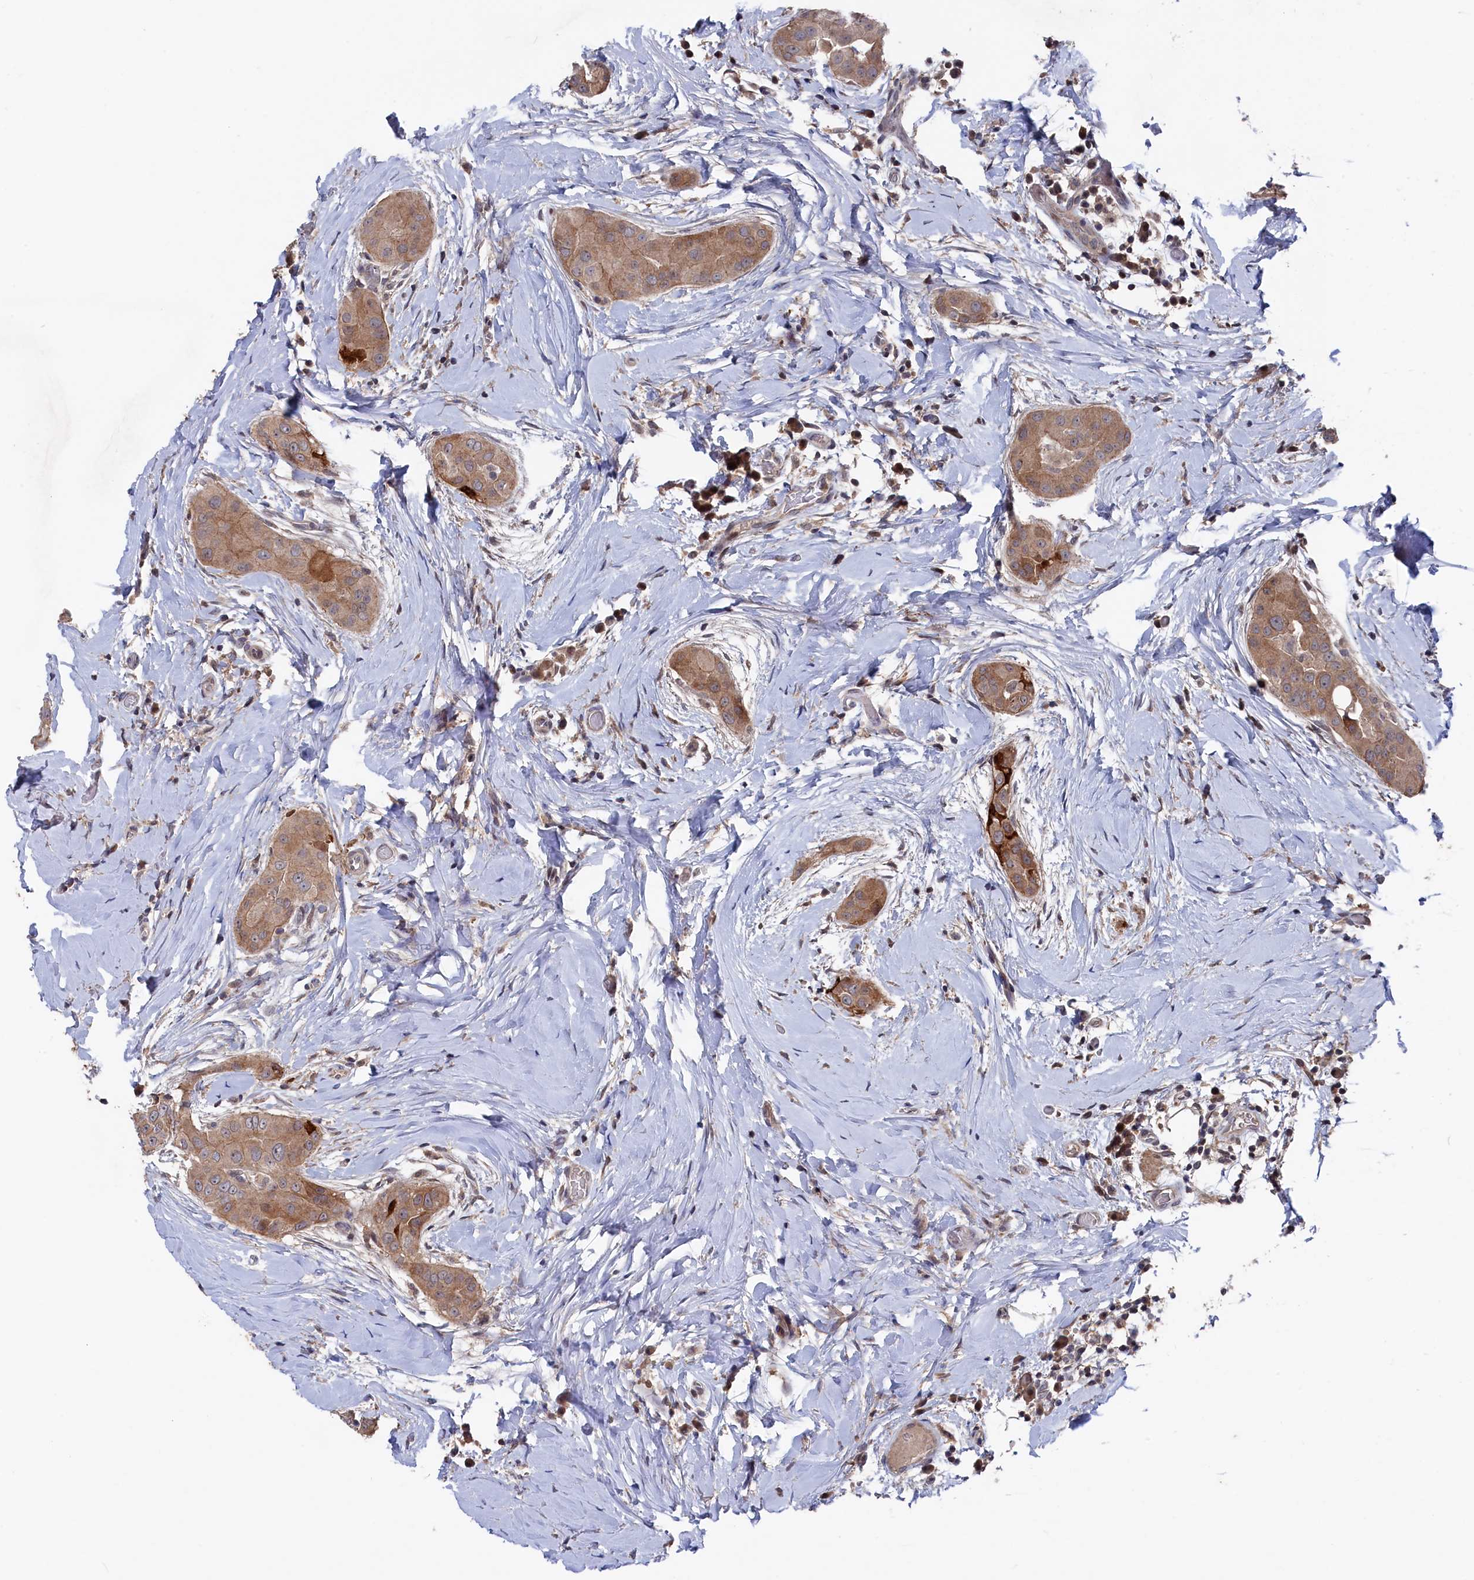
{"staining": {"intensity": "moderate", "quantity": ">75%", "location": "cytoplasmic/membranous"}, "tissue": "thyroid cancer", "cell_type": "Tumor cells", "image_type": "cancer", "snomed": [{"axis": "morphology", "description": "Papillary adenocarcinoma, NOS"}, {"axis": "topography", "description": "Thyroid gland"}], "caption": "IHC image of neoplastic tissue: human papillary adenocarcinoma (thyroid) stained using immunohistochemistry demonstrates medium levels of moderate protein expression localized specifically in the cytoplasmic/membranous of tumor cells, appearing as a cytoplasmic/membranous brown color.", "gene": "TMC5", "patient": {"sex": "male", "age": 33}}